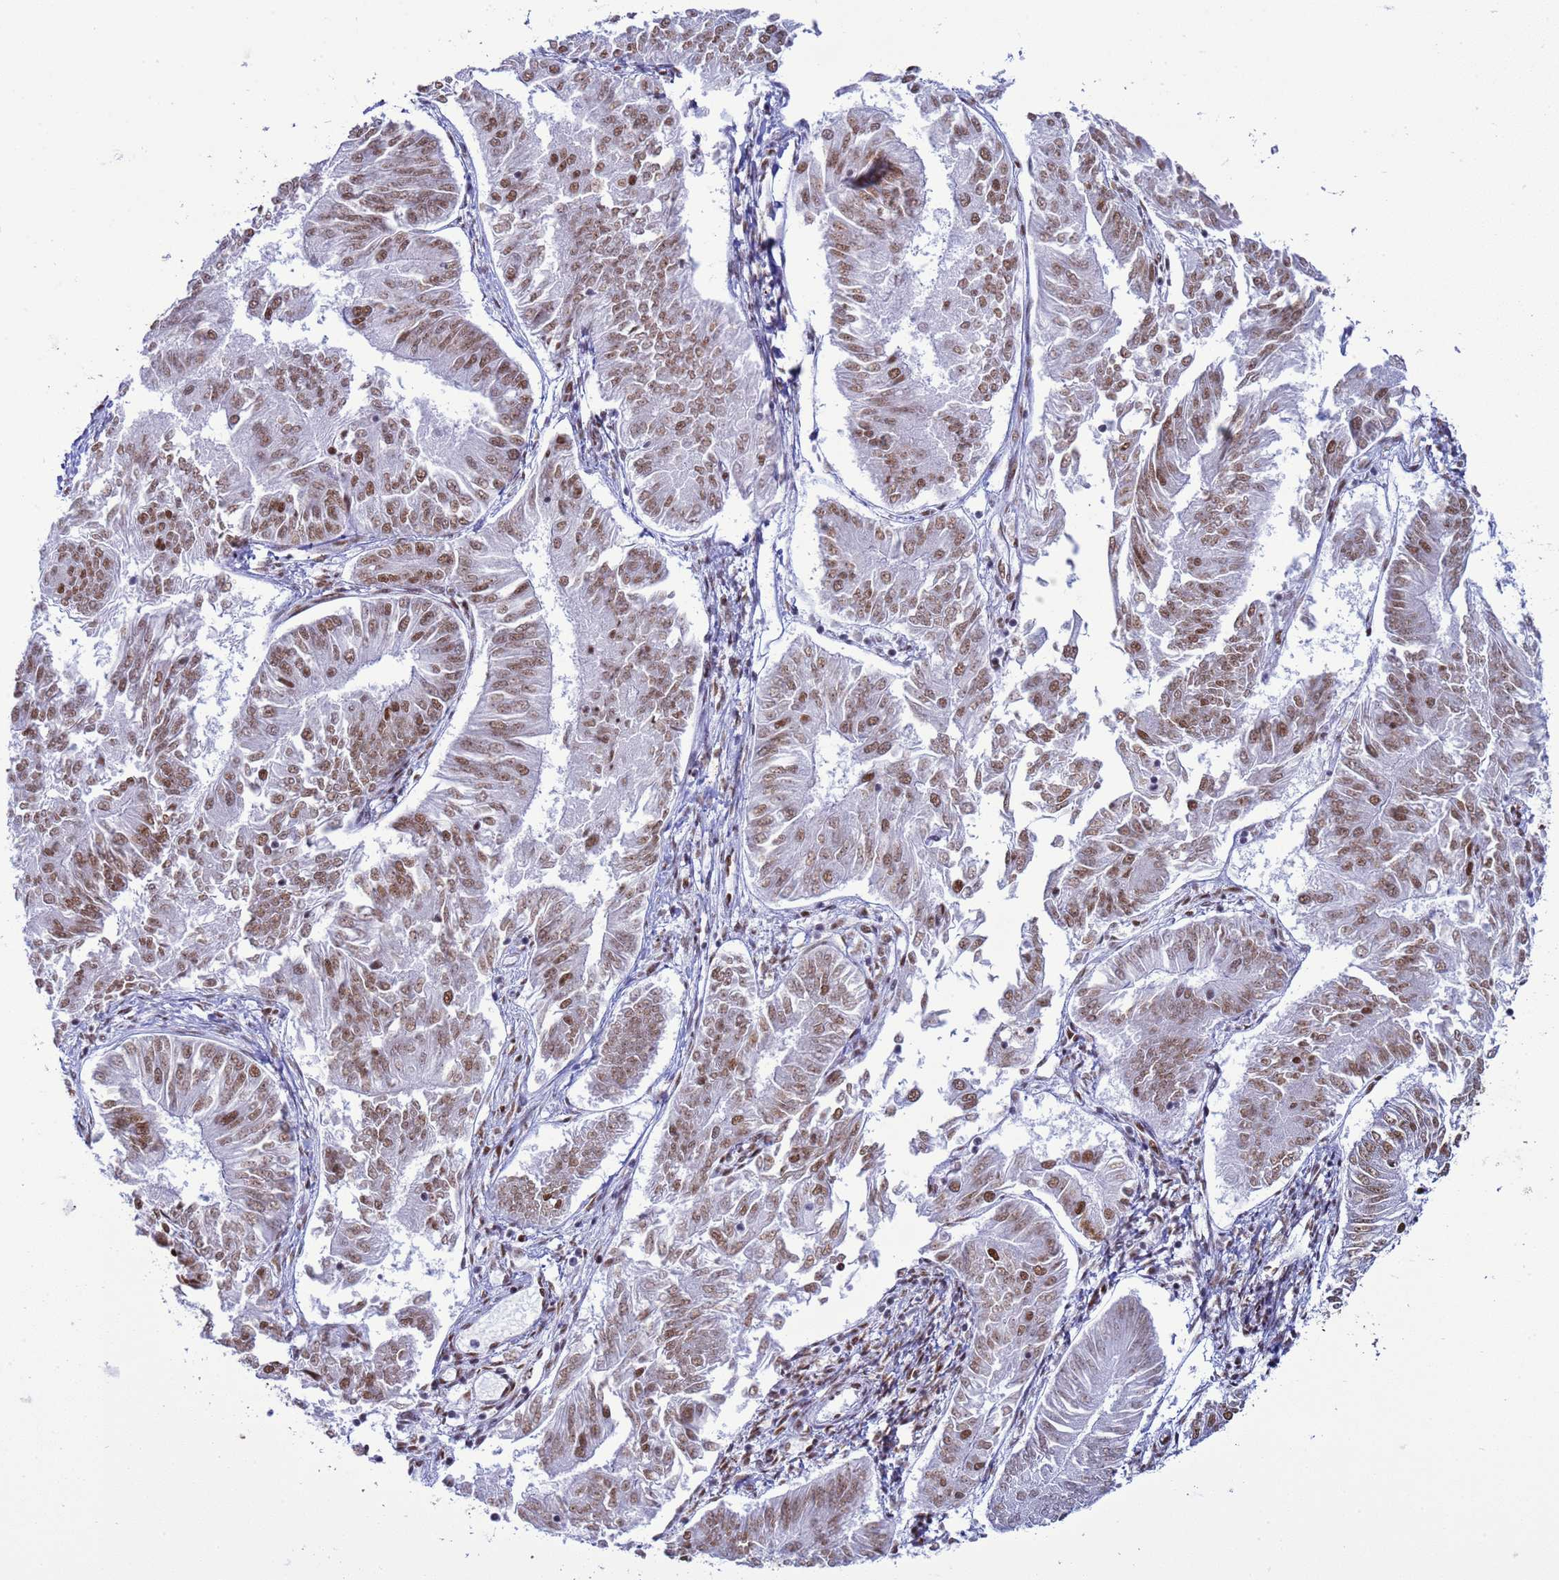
{"staining": {"intensity": "moderate", "quantity": ">75%", "location": "nuclear"}, "tissue": "endometrial cancer", "cell_type": "Tumor cells", "image_type": "cancer", "snomed": [{"axis": "morphology", "description": "Adenocarcinoma, NOS"}, {"axis": "topography", "description": "Endometrium"}], "caption": "Endometrial cancer (adenocarcinoma) tissue displays moderate nuclear expression in about >75% of tumor cells", "gene": "RALY", "patient": {"sex": "female", "age": 58}}